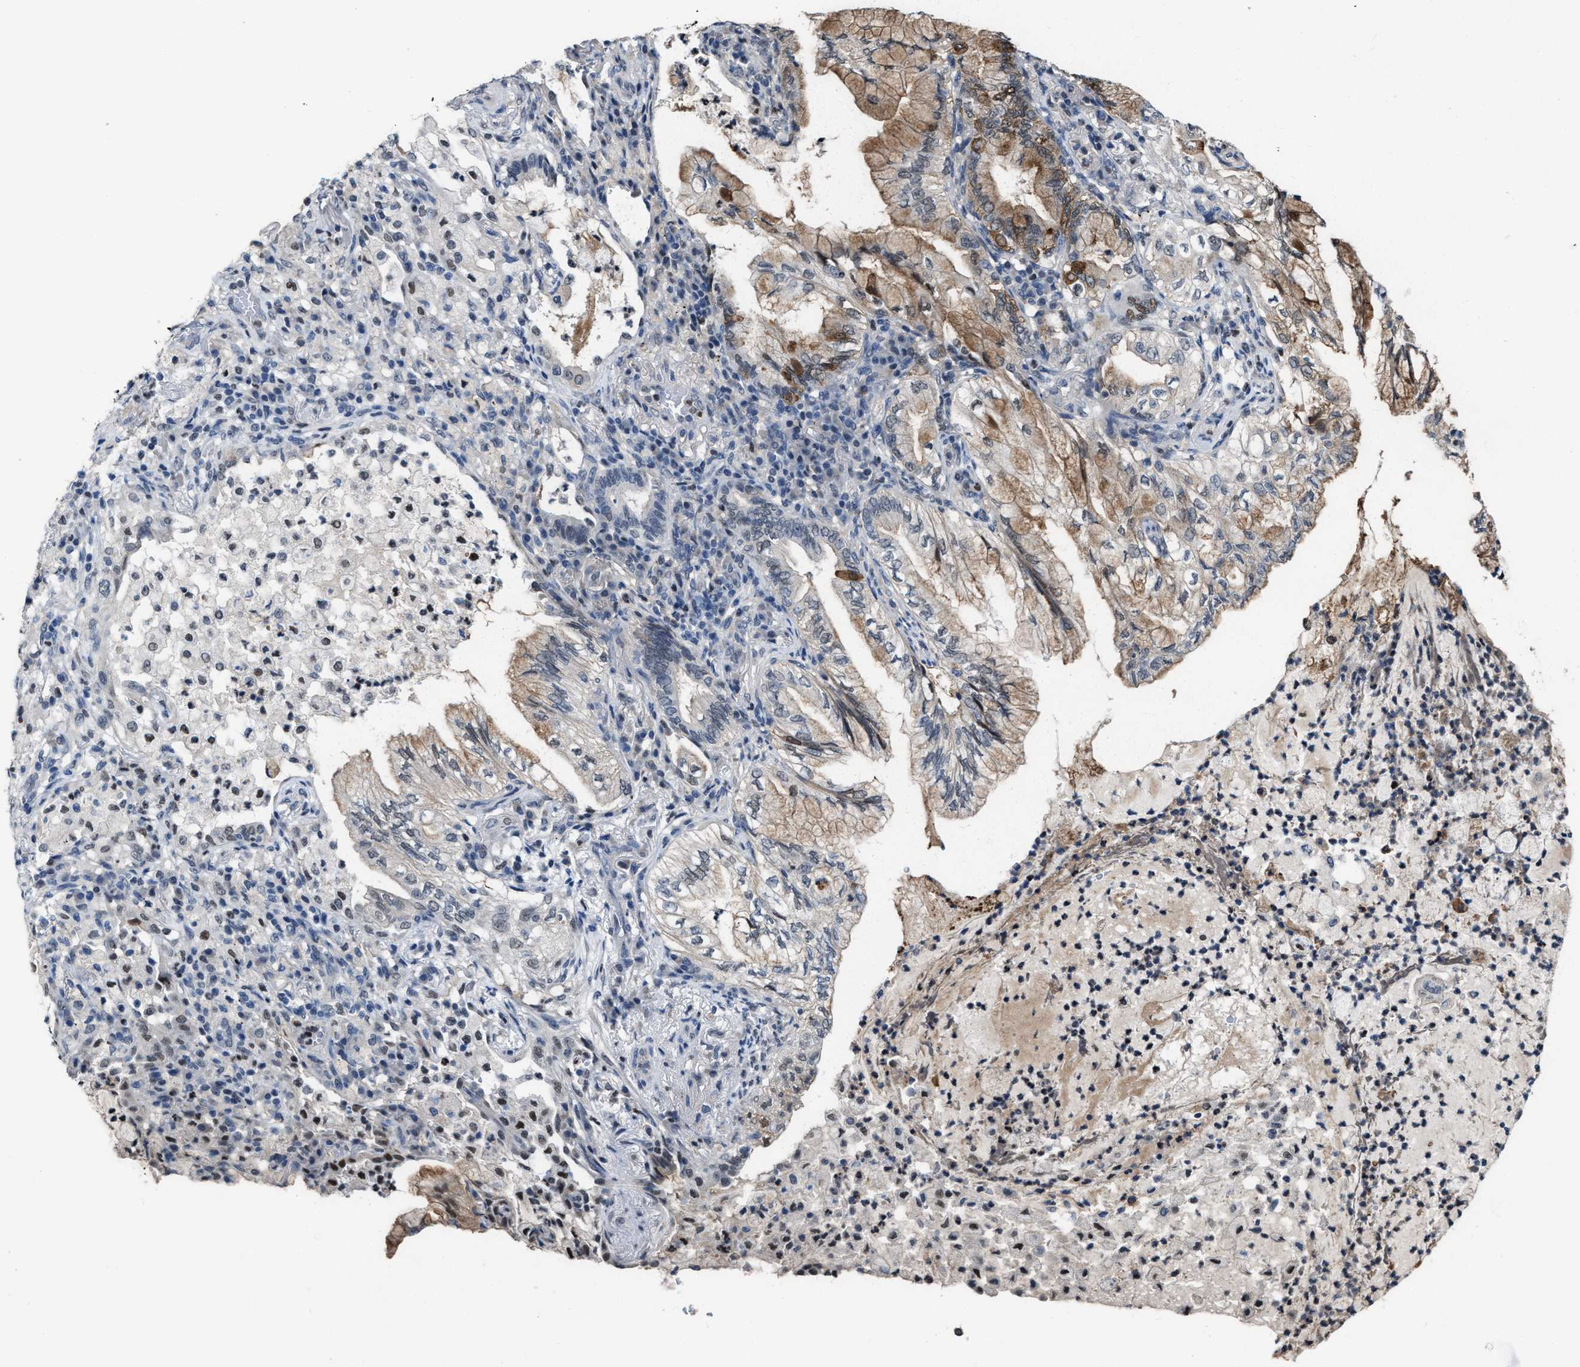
{"staining": {"intensity": "moderate", "quantity": ">75%", "location": "cytoplasmic/membranous,nuclear"}, "tissue": "lung cancer", "cell_type": "Tumor cells", "image_type": "cancer", "snomed": [{"axis": "morphology", "description": "Adenocarcinoma, NOS"}, {"axis": "topography", "description": "Lung"}], "caption": "Immunohistochemical staining of human lung cancer displays medium levels of moderate cytoplasmic/membranous and nuclear protein positivity in about >75% of tumor cells. Immunohistochemistry stains the protein of interest in brown and the nuclei are stained blue.", "gene": "ZNF20", "patient": {"sex": "female", "age": 70}}